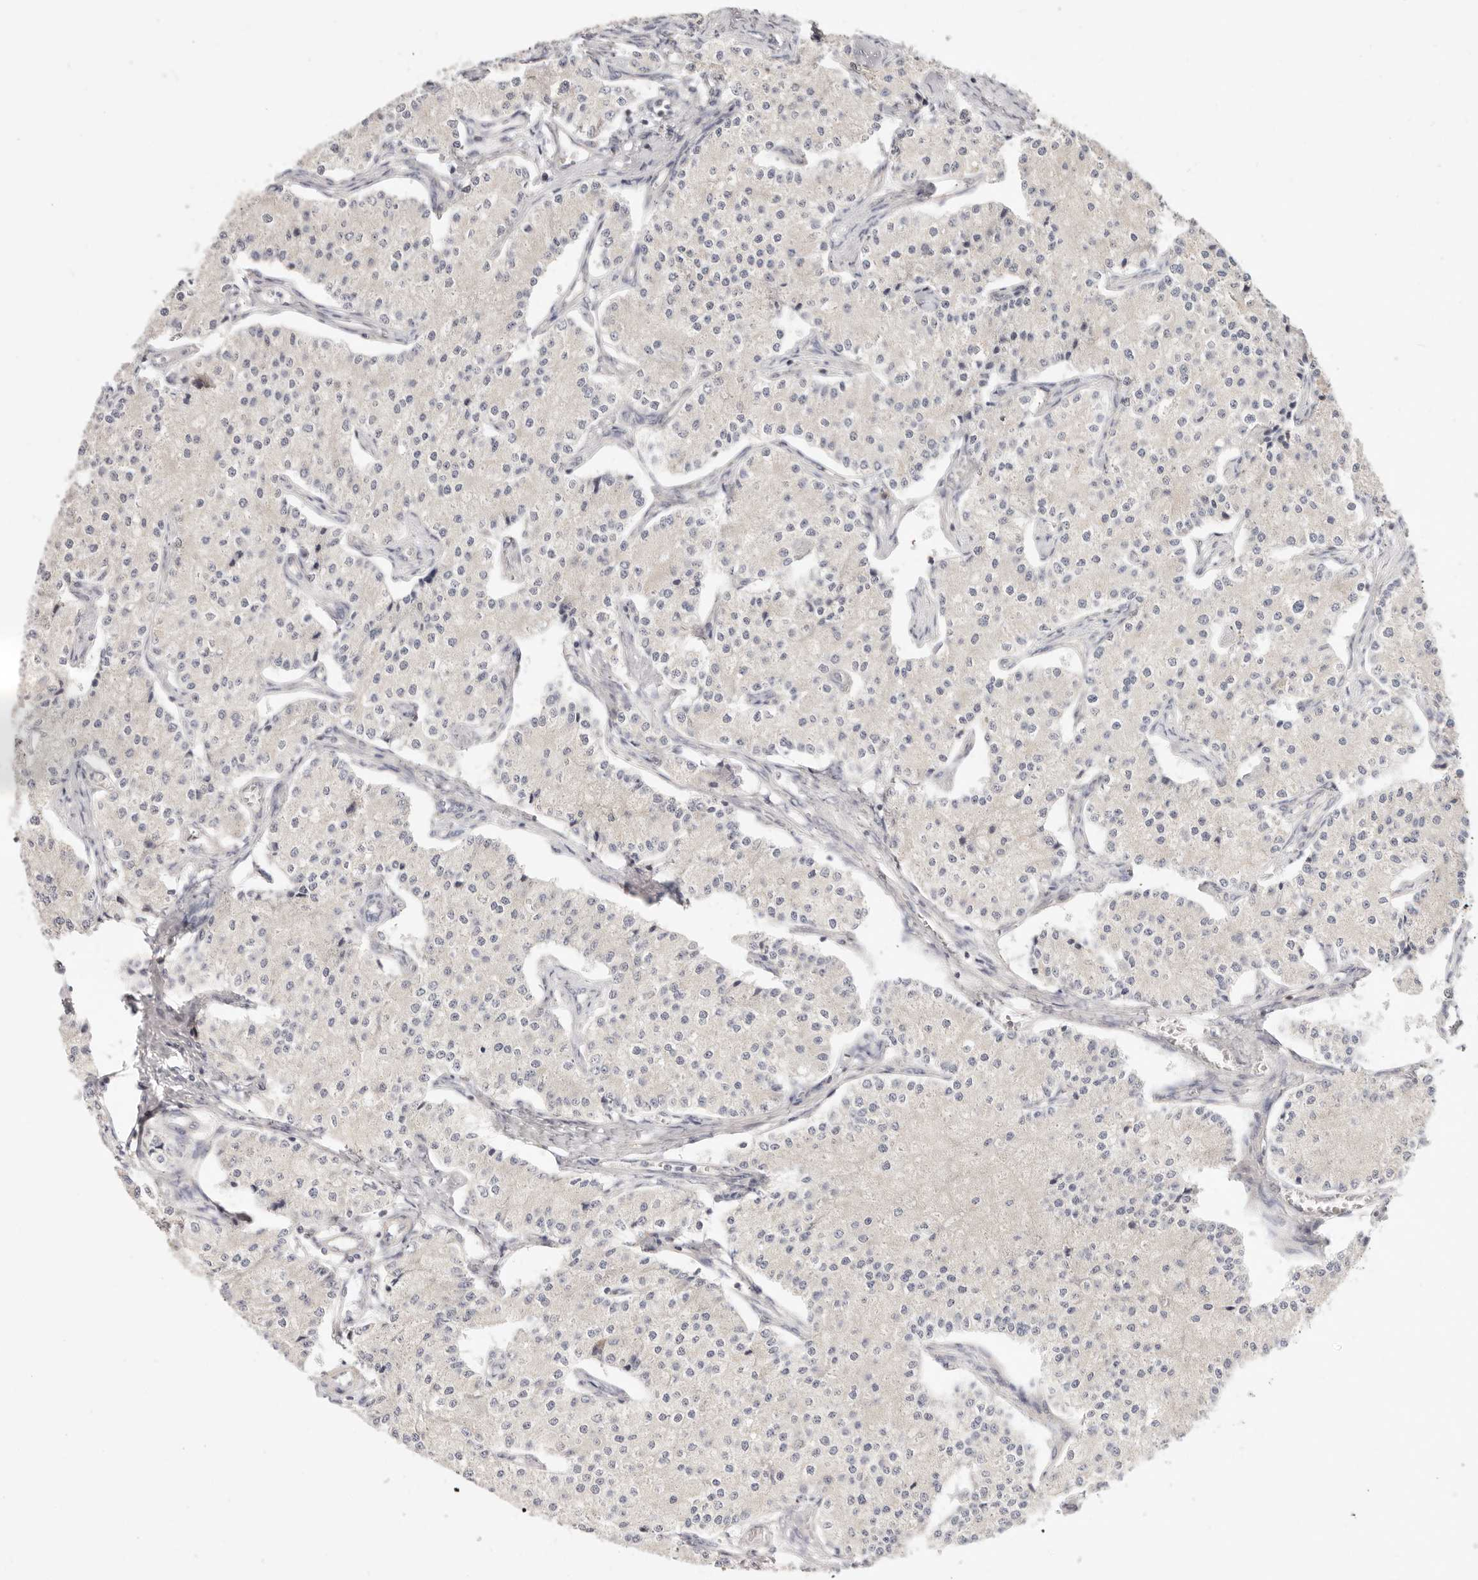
{"staining": {"intensity": "negative", "quantity": "none", "location": "none"}, "tissue": "carcinoid", "cell_type": "Tumor cells", "image_type": "cancer", "snomed": [{"axis": "morphology", "description": "Carcinoid, malignant, NOS"}, {"axis": "topography", "description": "Colon"}], "caption": "Immunohistochemistry (IHC) photomicrograph of carcinoid stained for a protein (brown), which reveals no positivity in tumor cells.", "gene": "KCMF1", "patient": {"sex": "female", "age": 52}}